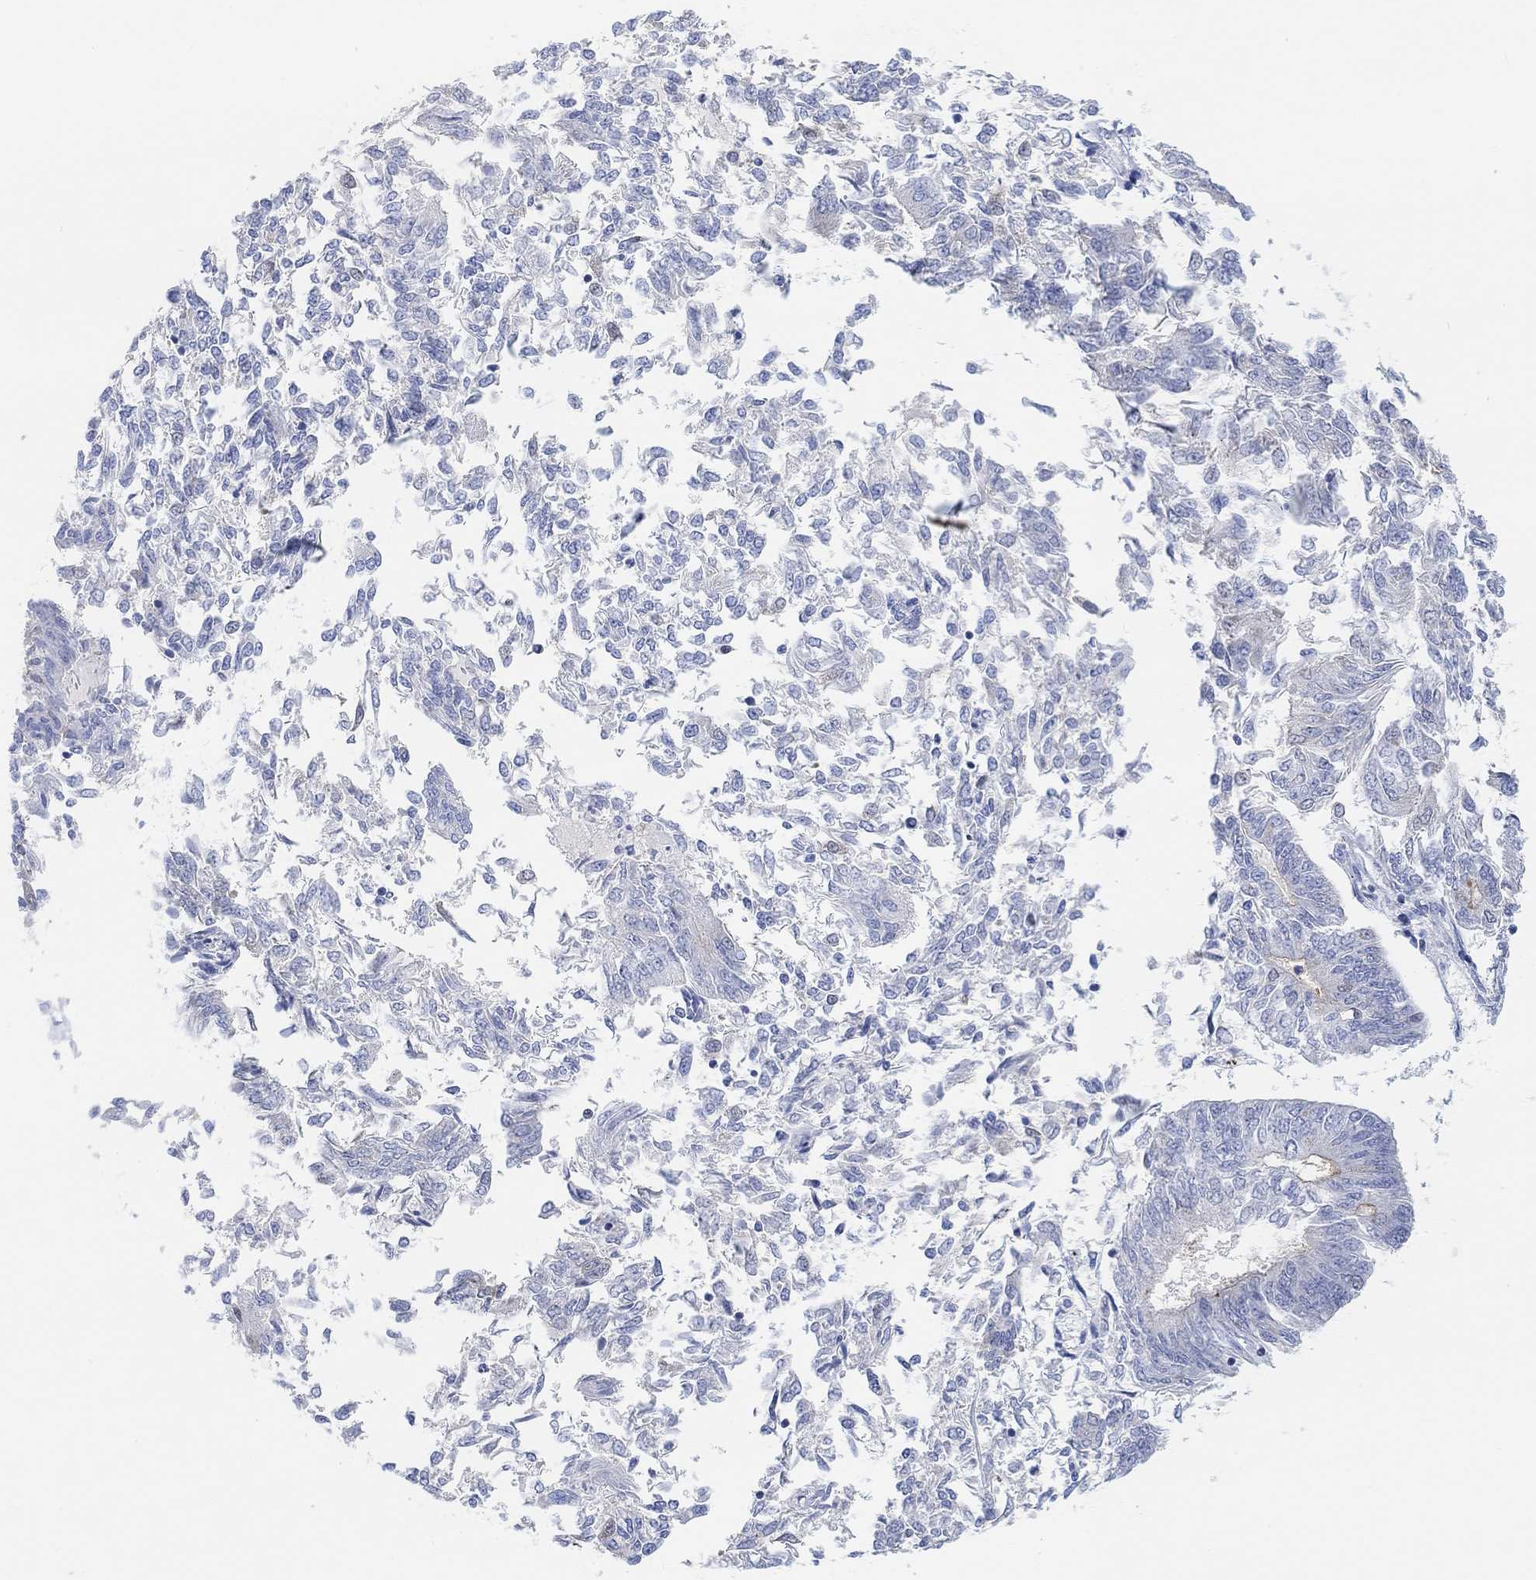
{"staining": {"intensity": "negative", "quantity": "none", "location": "none"}, "tissue": "endometrial cancer", "cell_type": "Tumor cells", "image_type": "cancer", "snomed": [{"axis": "morphology", "description": "Adenocarcinoma, NOS"}, {"axis": "topography", "description": "Endometrium"}], "caption": "Endometrial cancer (adenocarcinoma) stained for a protein using immunohistochemistry reveals no positivity tumor cells.", "gene": "MUC1", "patient": {"sex": "female", "age": 58}}